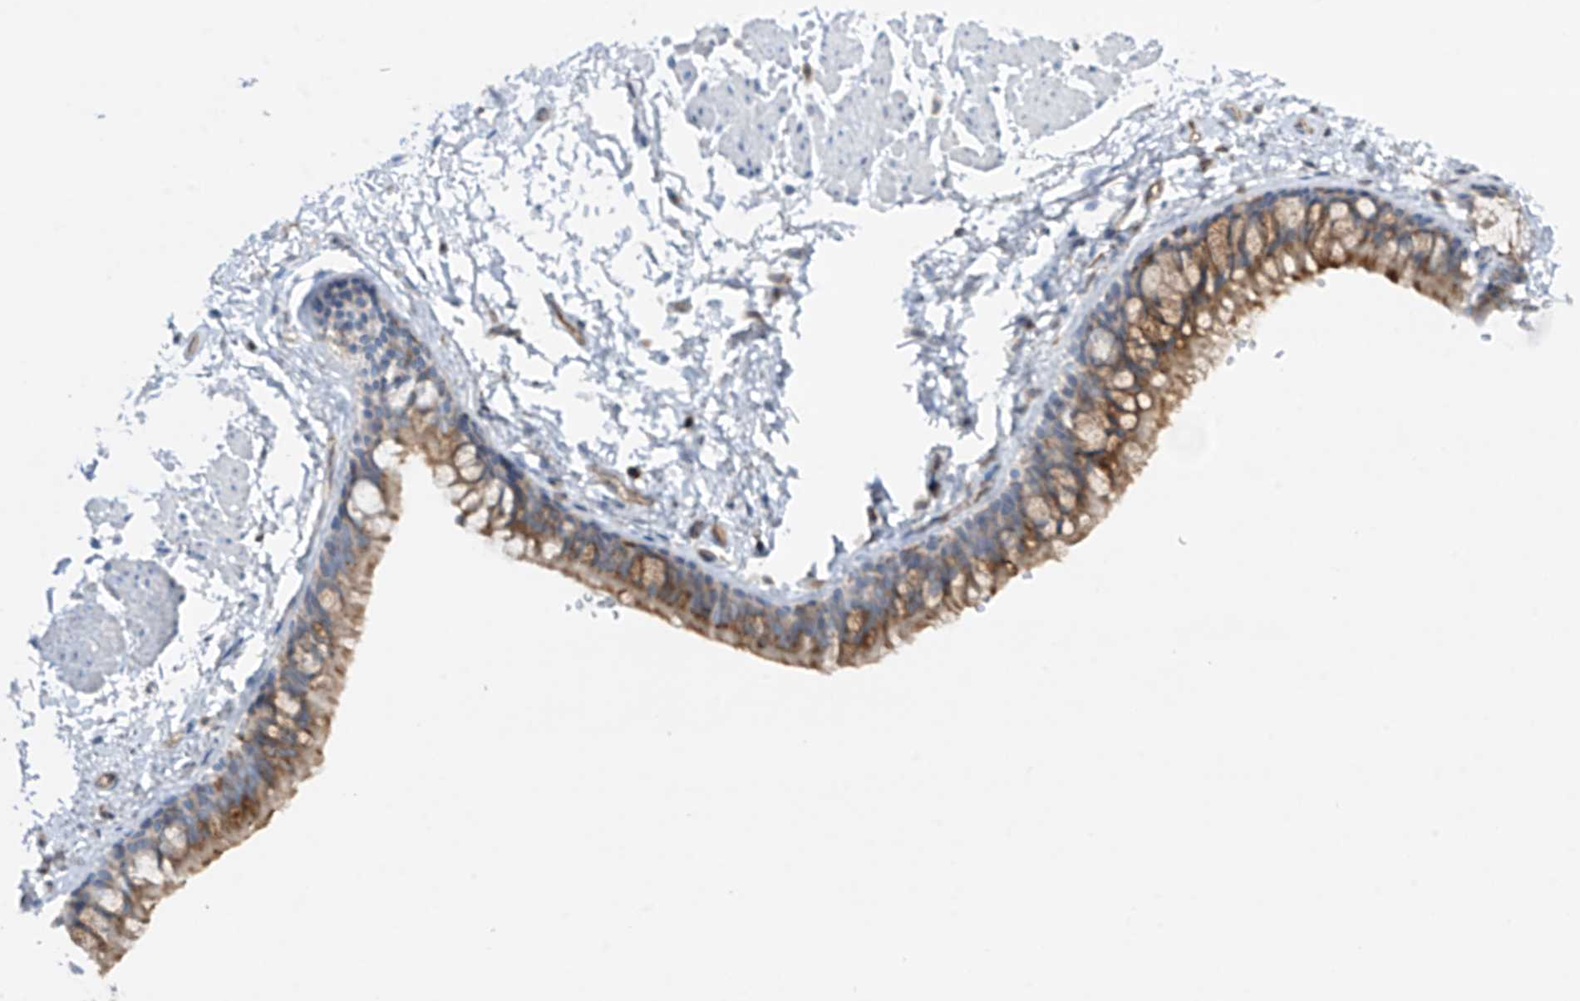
{"staining": {"intensity": "strong", "quantity": "25%-75%", "location": "cytoplasmic/membranous"}, "tissue": "bronchus", "cell_type": "Respiratory epithelial cells", "image_type": "normal", "snomed": [{"axis": "morphology", "description": "Normal tissue, NOS"}, {"axis": "topography", "description": "Cartilage tissue"}, {"axis": "topography", "description": "Bronchus"}], "caption": "Immunohistochemical staining of unremarkable human bronchus exhibits high levels of strong cytoplasmic/membranous positivity in approximately 25%-75% of respiratory epithelial cells. (DAB (3,3'-diaminobenzidine) IHC, brown staining for protein, blue staining for nuclei).", "gene": "HLA", "patient": {"sex": "female", "age": 73}}